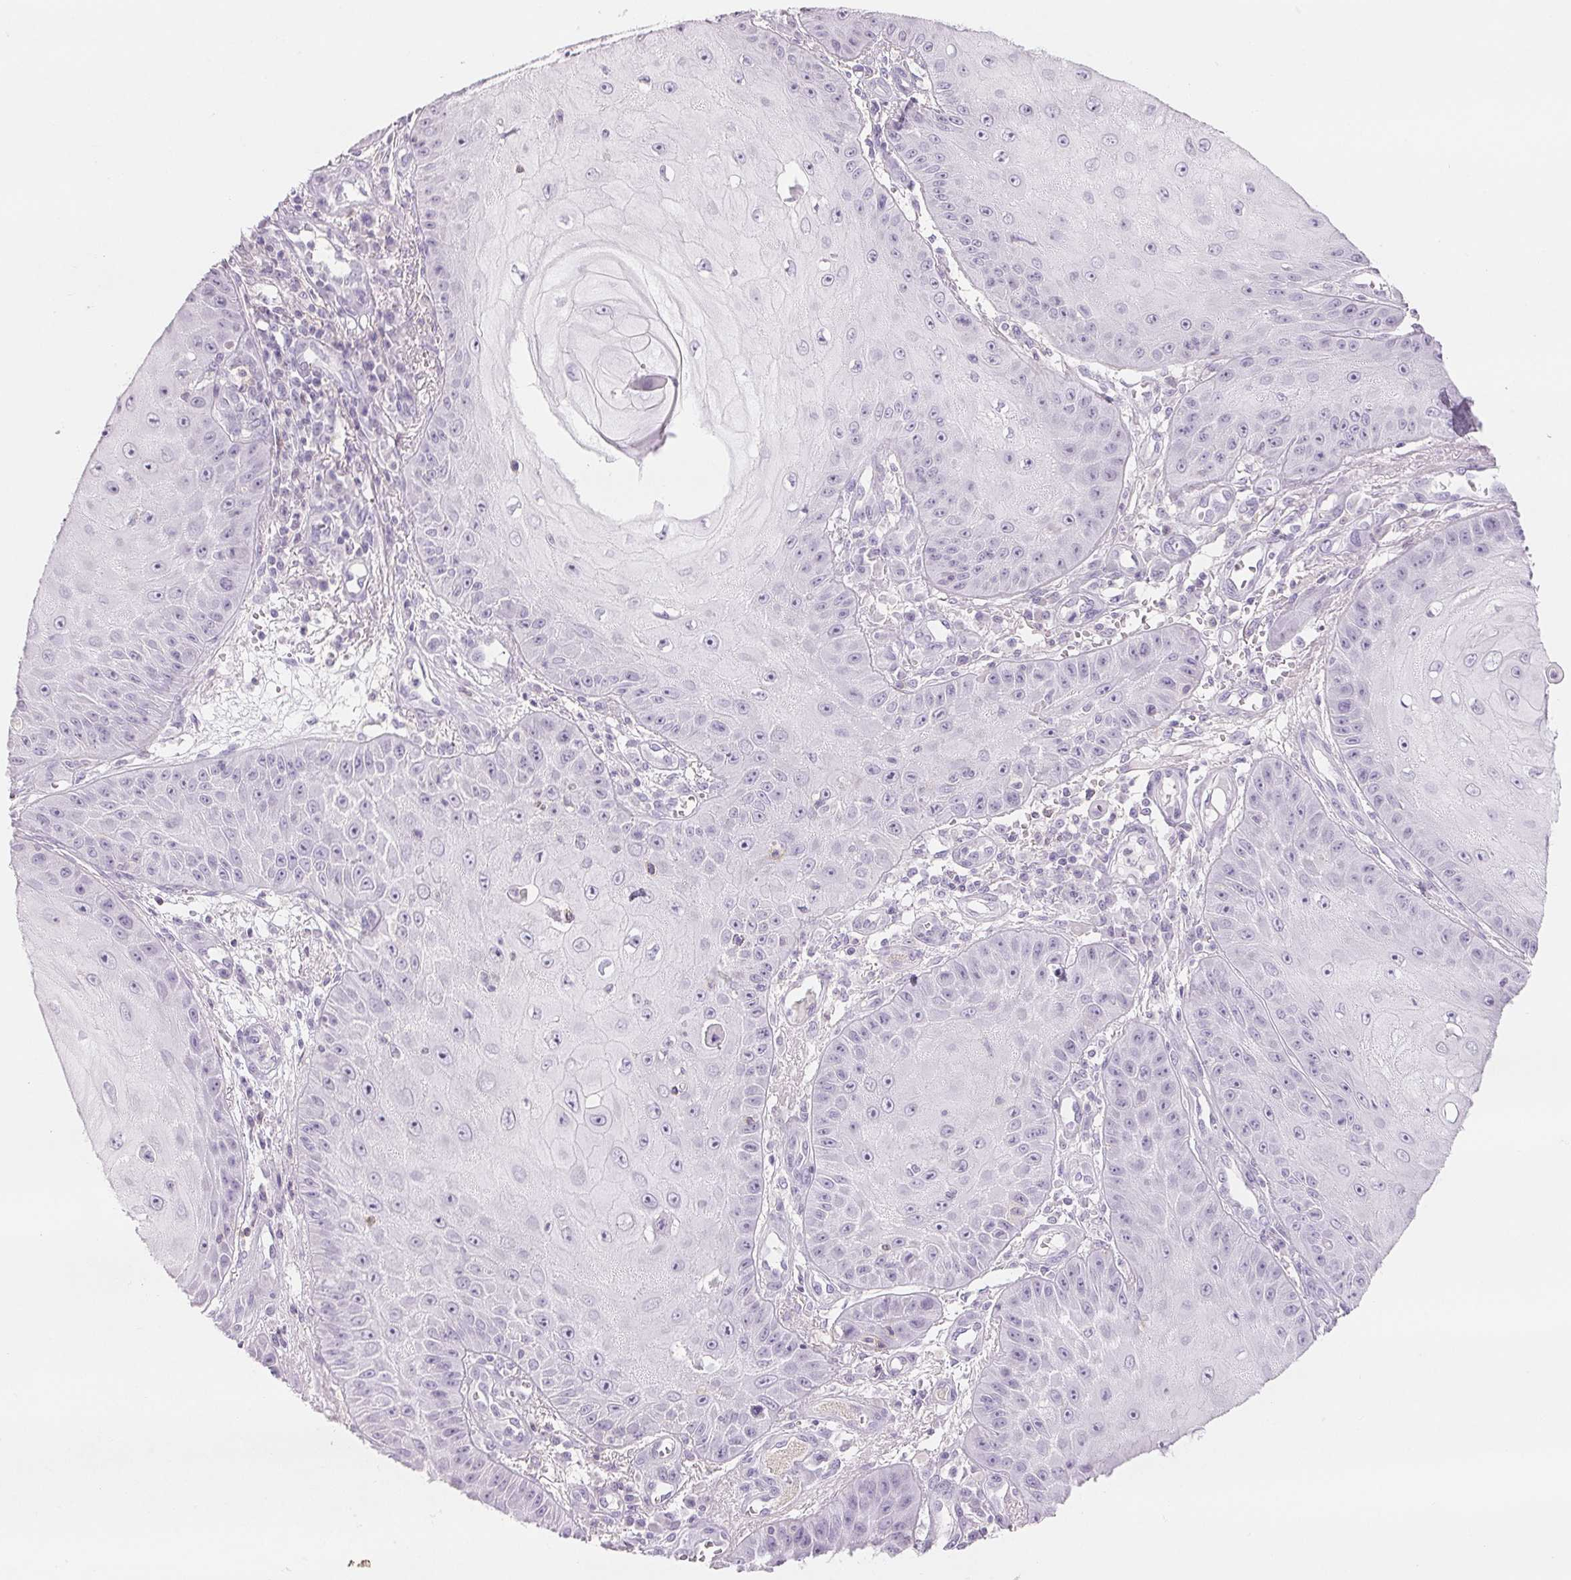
{"staining": {"intensity": "negative", "quantity": "none", "location": "none"}, "tissue": "skin cancer", "cell_type": "Tumor cells", "image_type": "cancer", "snomed": [{"axis": "morphology", "description": "Squamous cell carcinoma, NOS"}, {"axis": "topography", "description": "Skin"}], "caption": "Human skin cancer (squamous cell carcinoma) stained for a protein using immunohistochemistry (IHC) reveals no staining in tumor cells.", "gene": "CD69", "patient": {"sex": "male", "age": 70}}